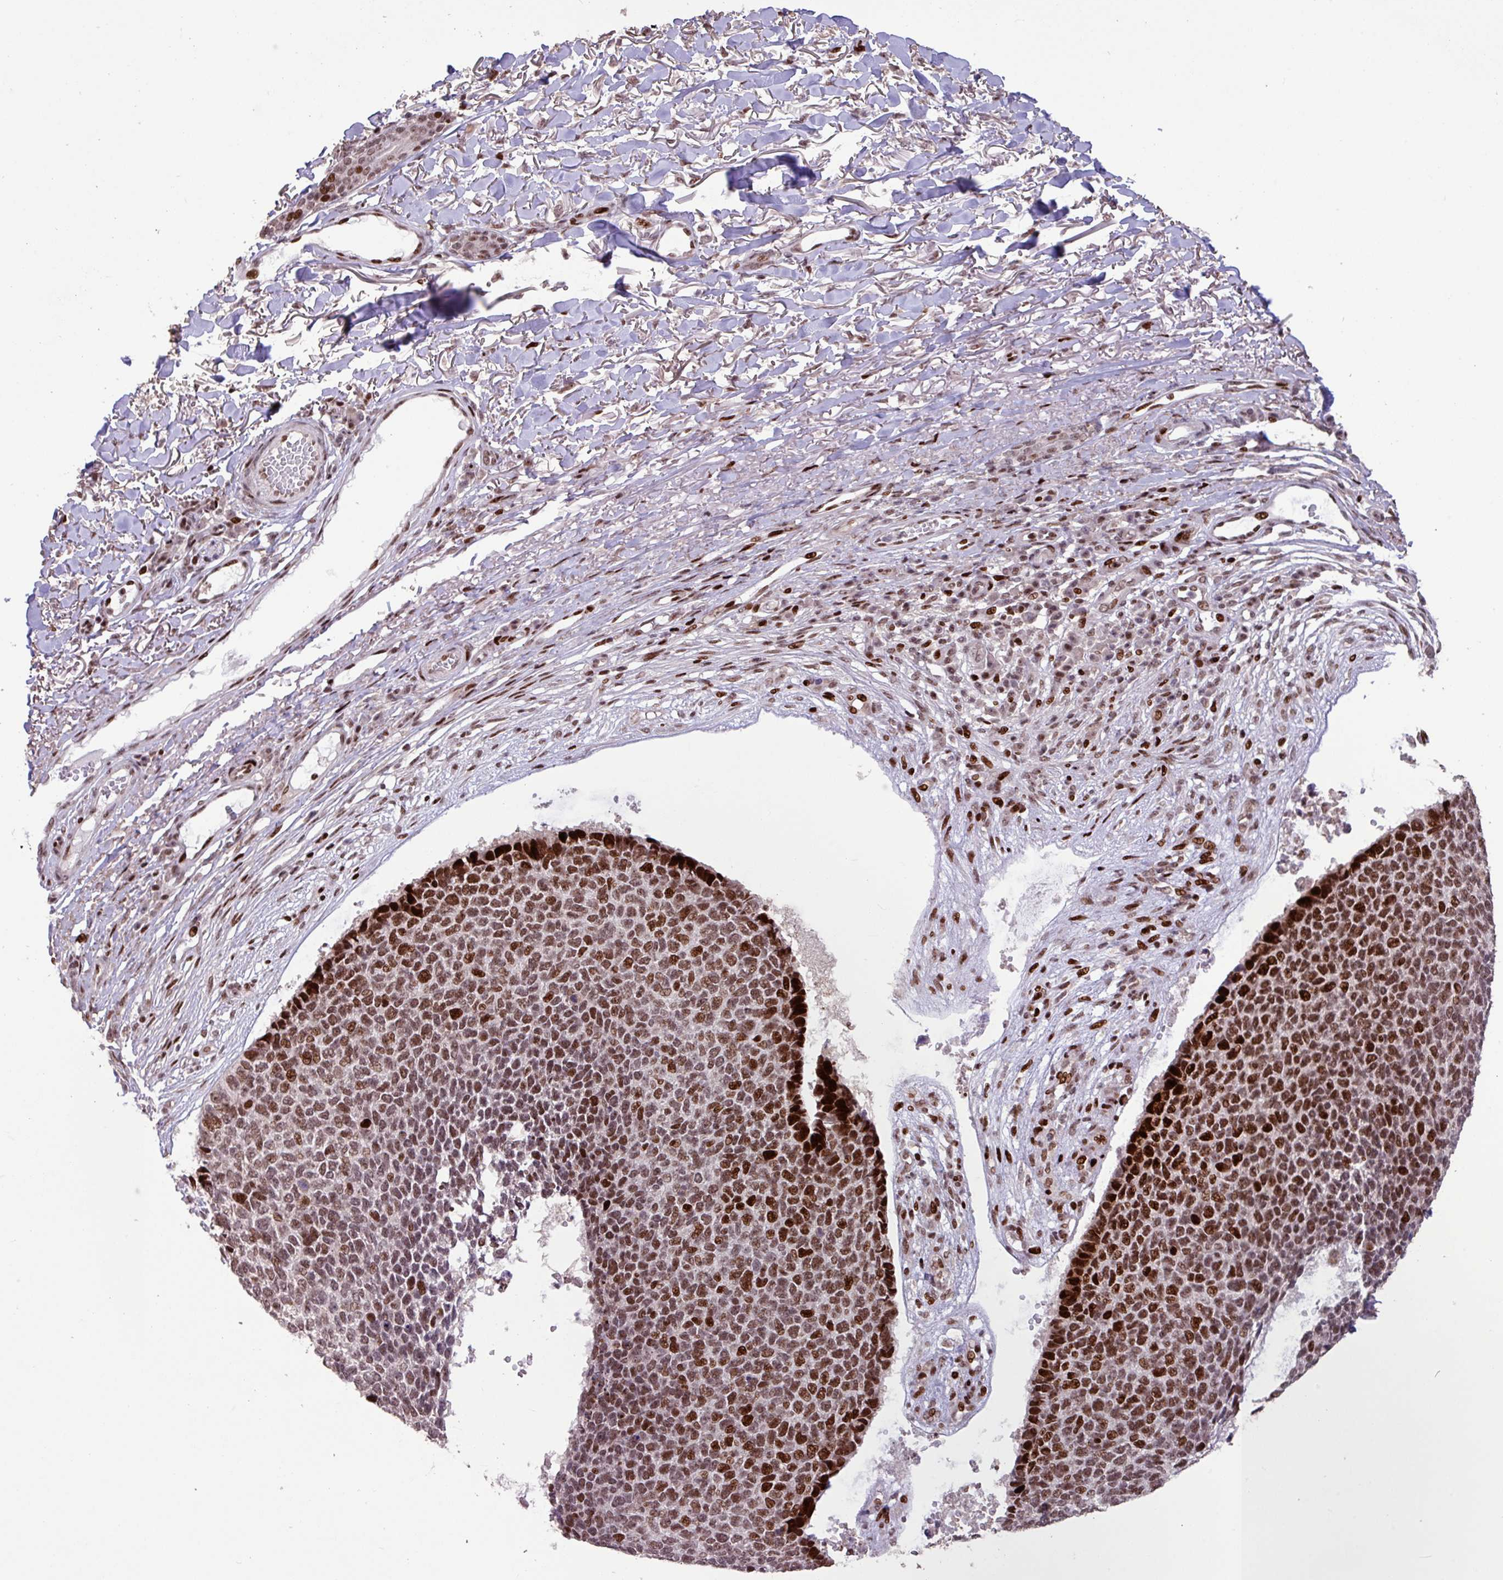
{"staining": {"intensity": "strong", "quantity": ">75%", "location": "nuclear"}, "tissue": "skin cancer", "cell_type": "Tumor cells", "image_type": "cancer", "snomed": [{"axis": "morphology", "description": "Basal cell carcinoma"}, {"axis": "topography", "description": "Skin"}], "caption": "Approximately >75% of tumor cells in basal cell carcinoma (skin) reveal strong nuclear protein expression as visualized by brown immunohistochemical staining.", "gene": "ZNF709", "patient": {"sex": "female", "age": 84}}